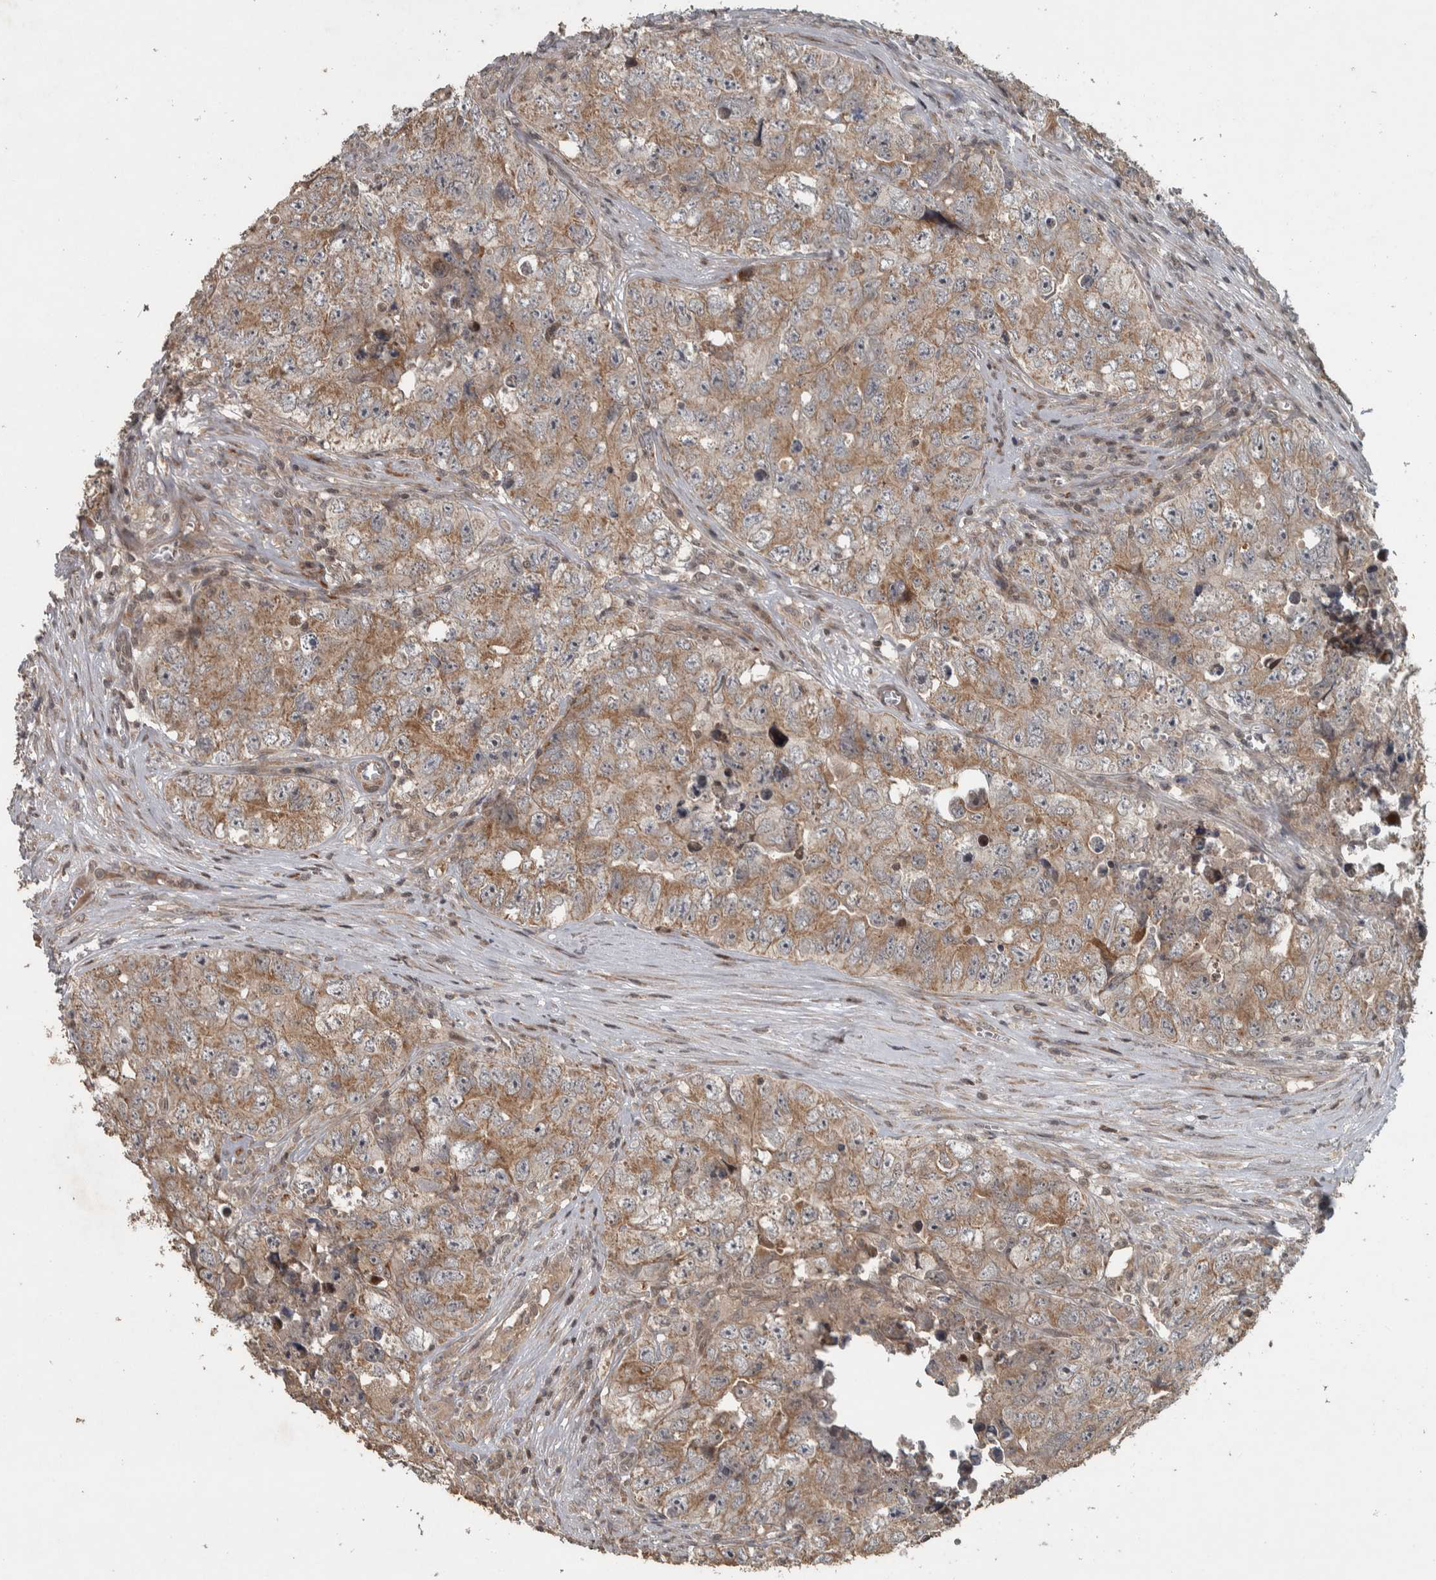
{"staining": {"intensity": "moderate", "quantity": "25%-75%", "location": "cytoplasmic/membranous"}, "tissue": "testis cancer", "cell_type": "Tumor cells", "image_type": "cancer", "snomed": [{"axis": "morphology", "description": "Seminoma, NOS"}, {"axis": "morphology", "description": "Carcinoma, Embryonal, NOS"}, {"axis": "topography", "description": "Testis"}], "caption": "Testis cancer stained with a brown dye displays moderate cytoplasmic/membranous positive staining in about 25%-75% of tumor cells.", "gene": "ERAL1", "patient": {"sex": "male", "age": 43}}